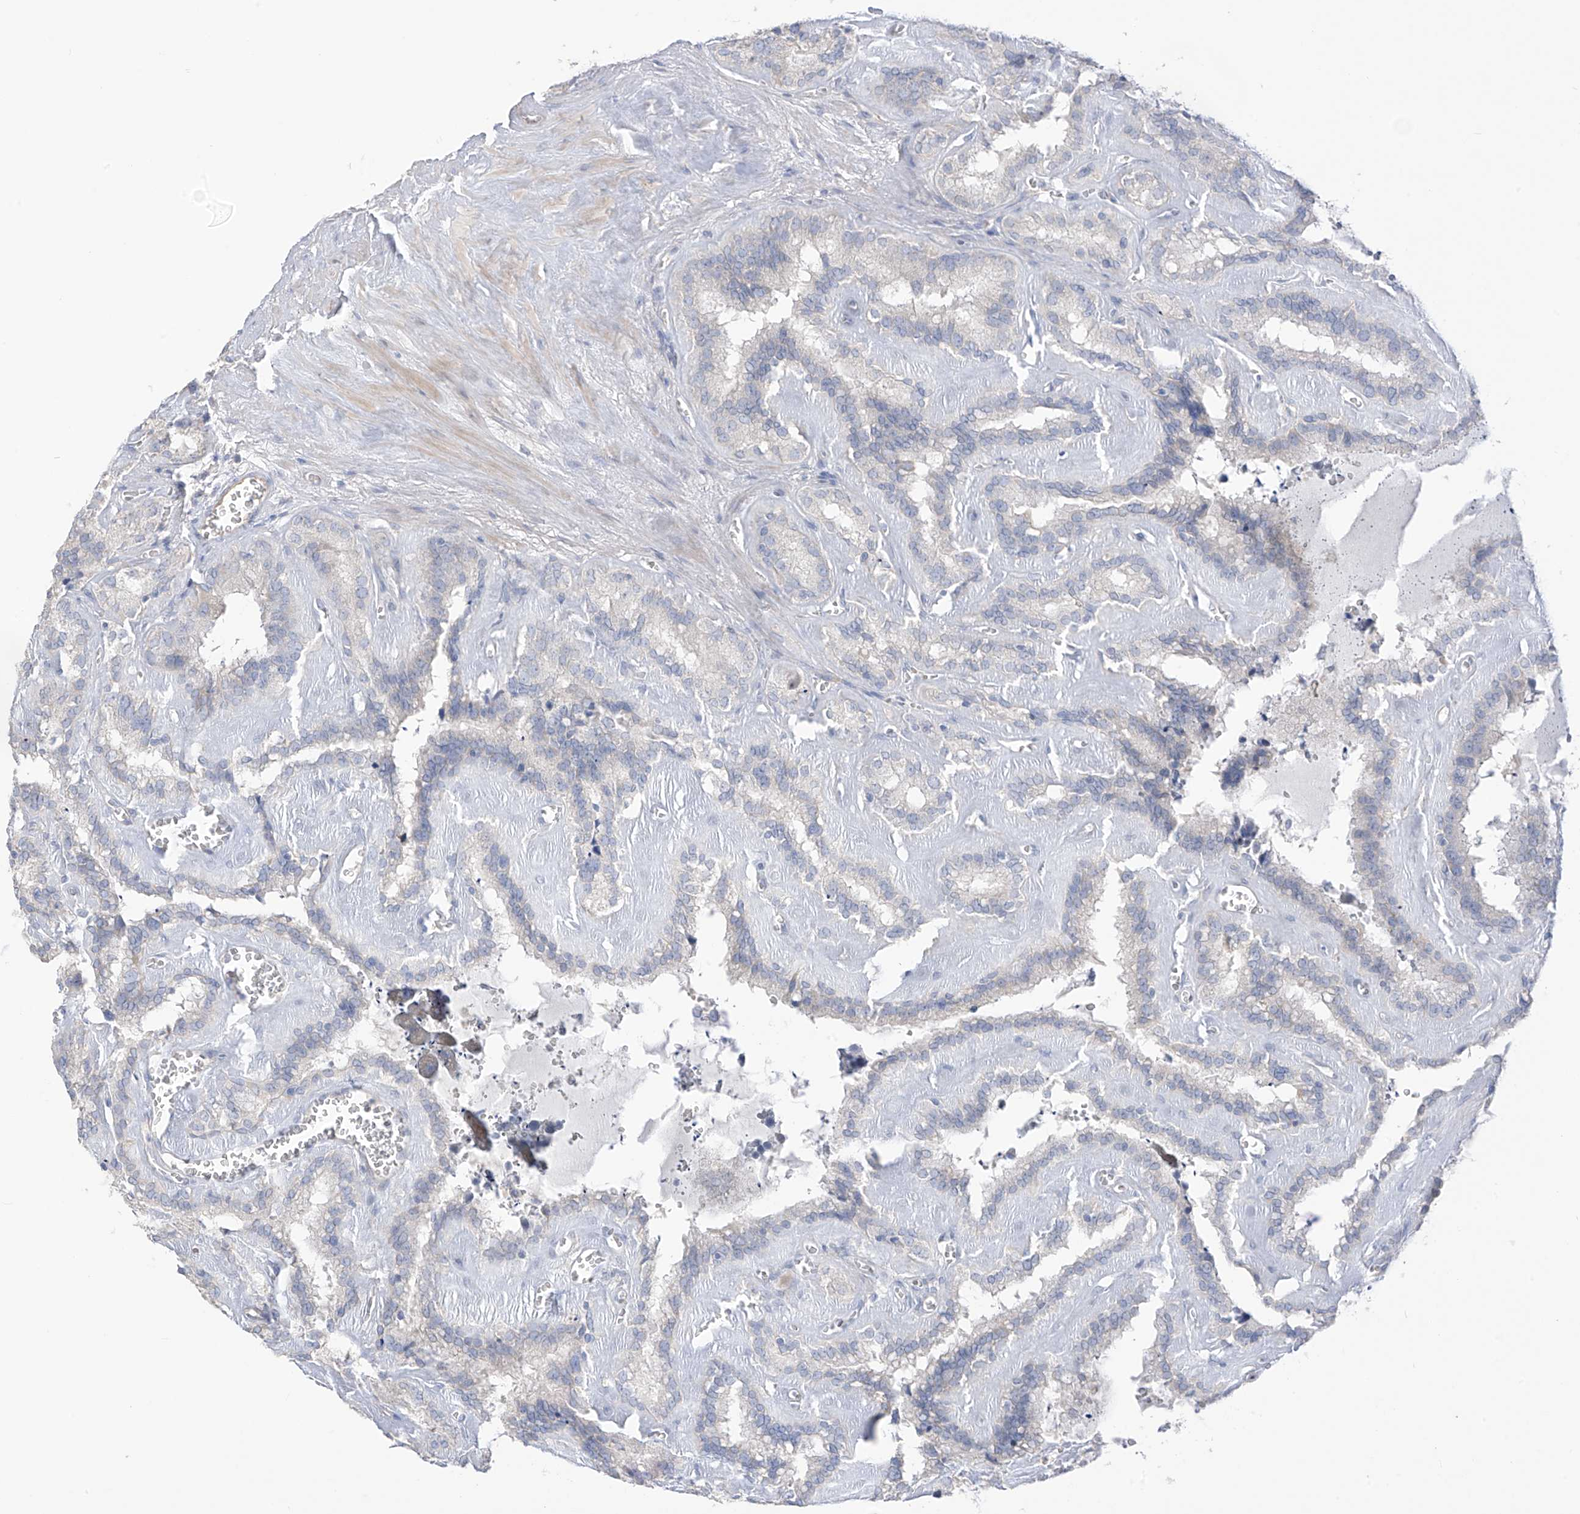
{"staining": {"intensity": "negative", "quantity": "none", "location": "none"}, "tissue": "seminal vesicle", "cell_type": "Glandular cells", "image_type": "normal", "snomed": [{"axis": "morphology", "description": "Normal tissue, NOS"}, {"axis": "topography", "description": "Prostate"}, {"axis": "topography", "description": "Seminal veicle"}], "caption": "A high-resolution image shows IHC staining of benign seminal vesicle, which exhibits no significant expression in glandular cells.", "gene": "ASPRV1", "patient": {"sex": "male", "age": 59}}